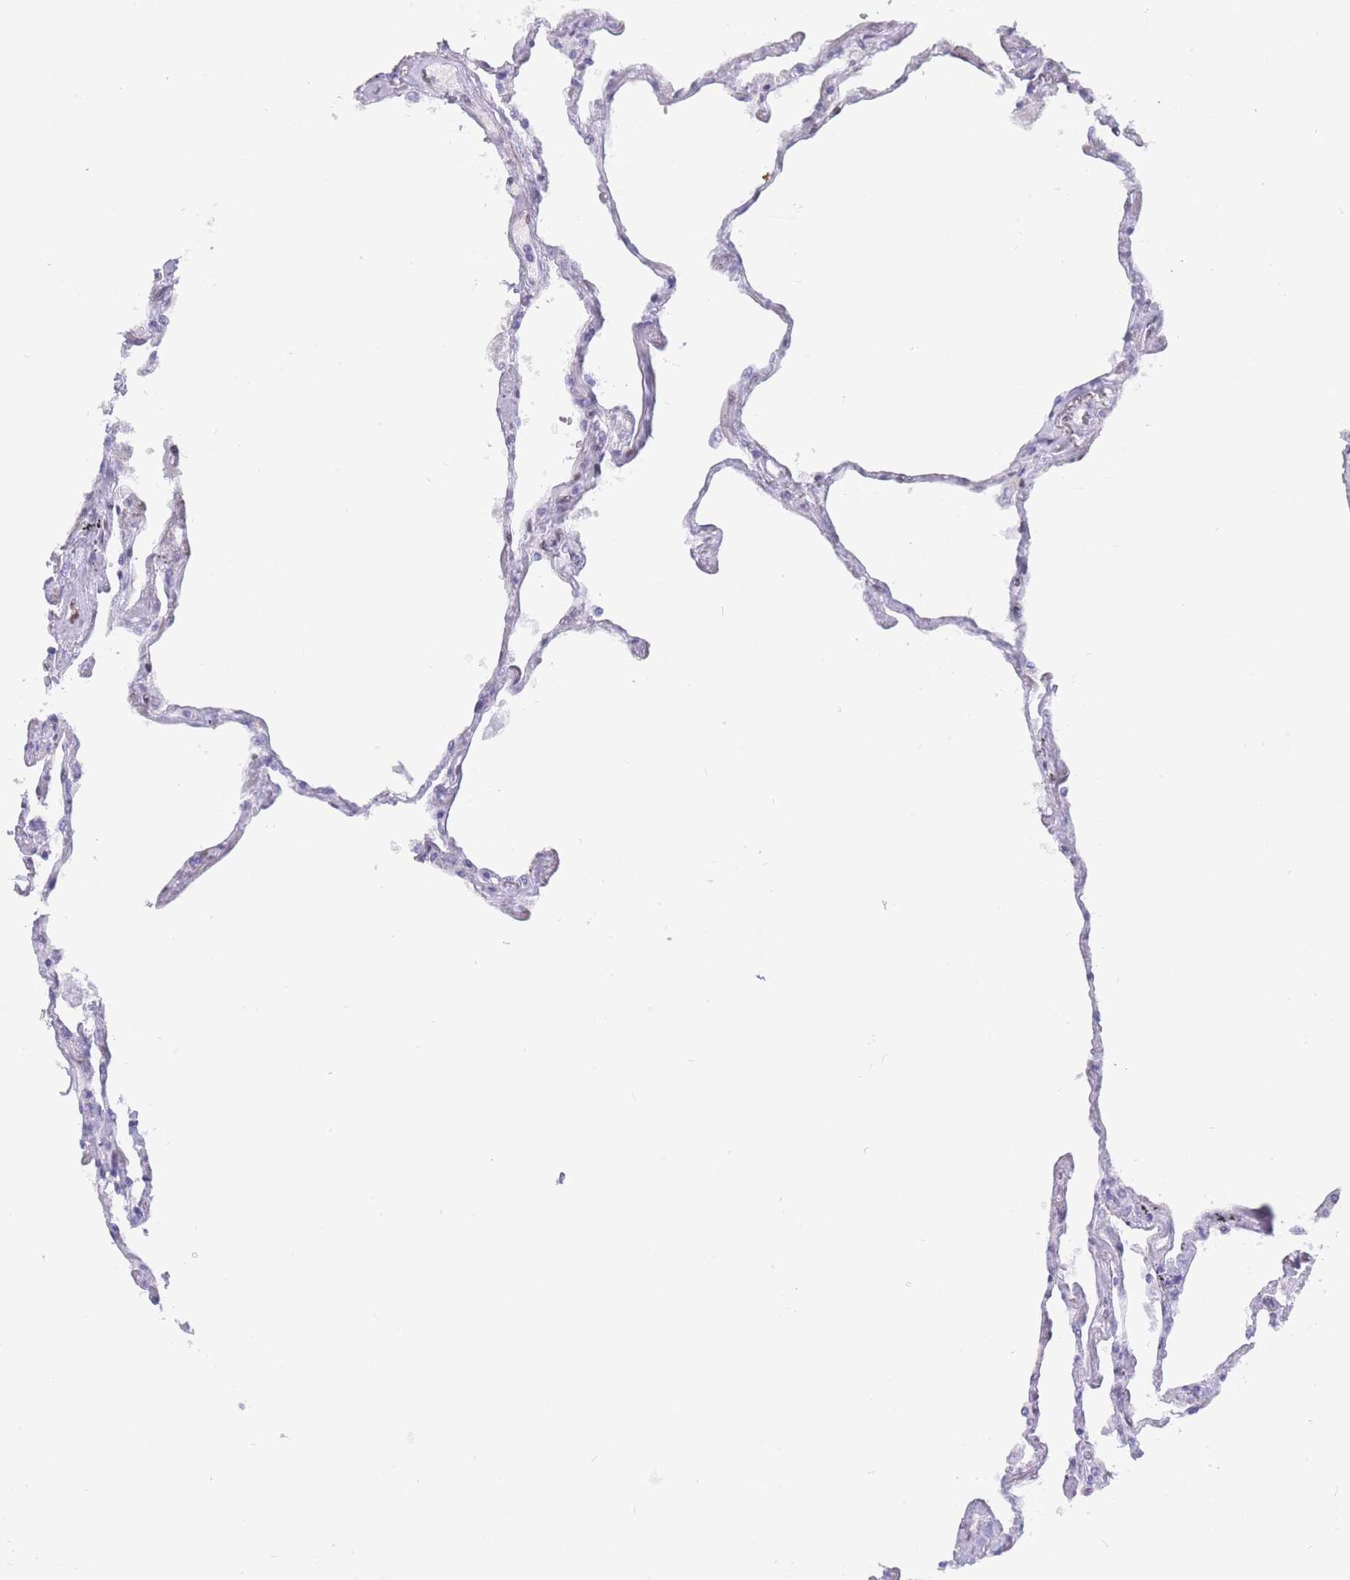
{"staining": {"intensity": "negative", "quantity": "none", "location": "none"}, "tissue": "lung", "cell_type": "Alveolar cells", "image_type": "normal", "snomed": [{"axis": "morphology", "description": "Normal tissue, NOS"}, {"axis": "topography", "description": "Lung"}], "caption": "IHC image of unremarkable human lung stained for a protein (brown), which reveals no staining in alveolar cells.", "gene": "PSMB5", "patient": {"sex": "female", "age": 67}}